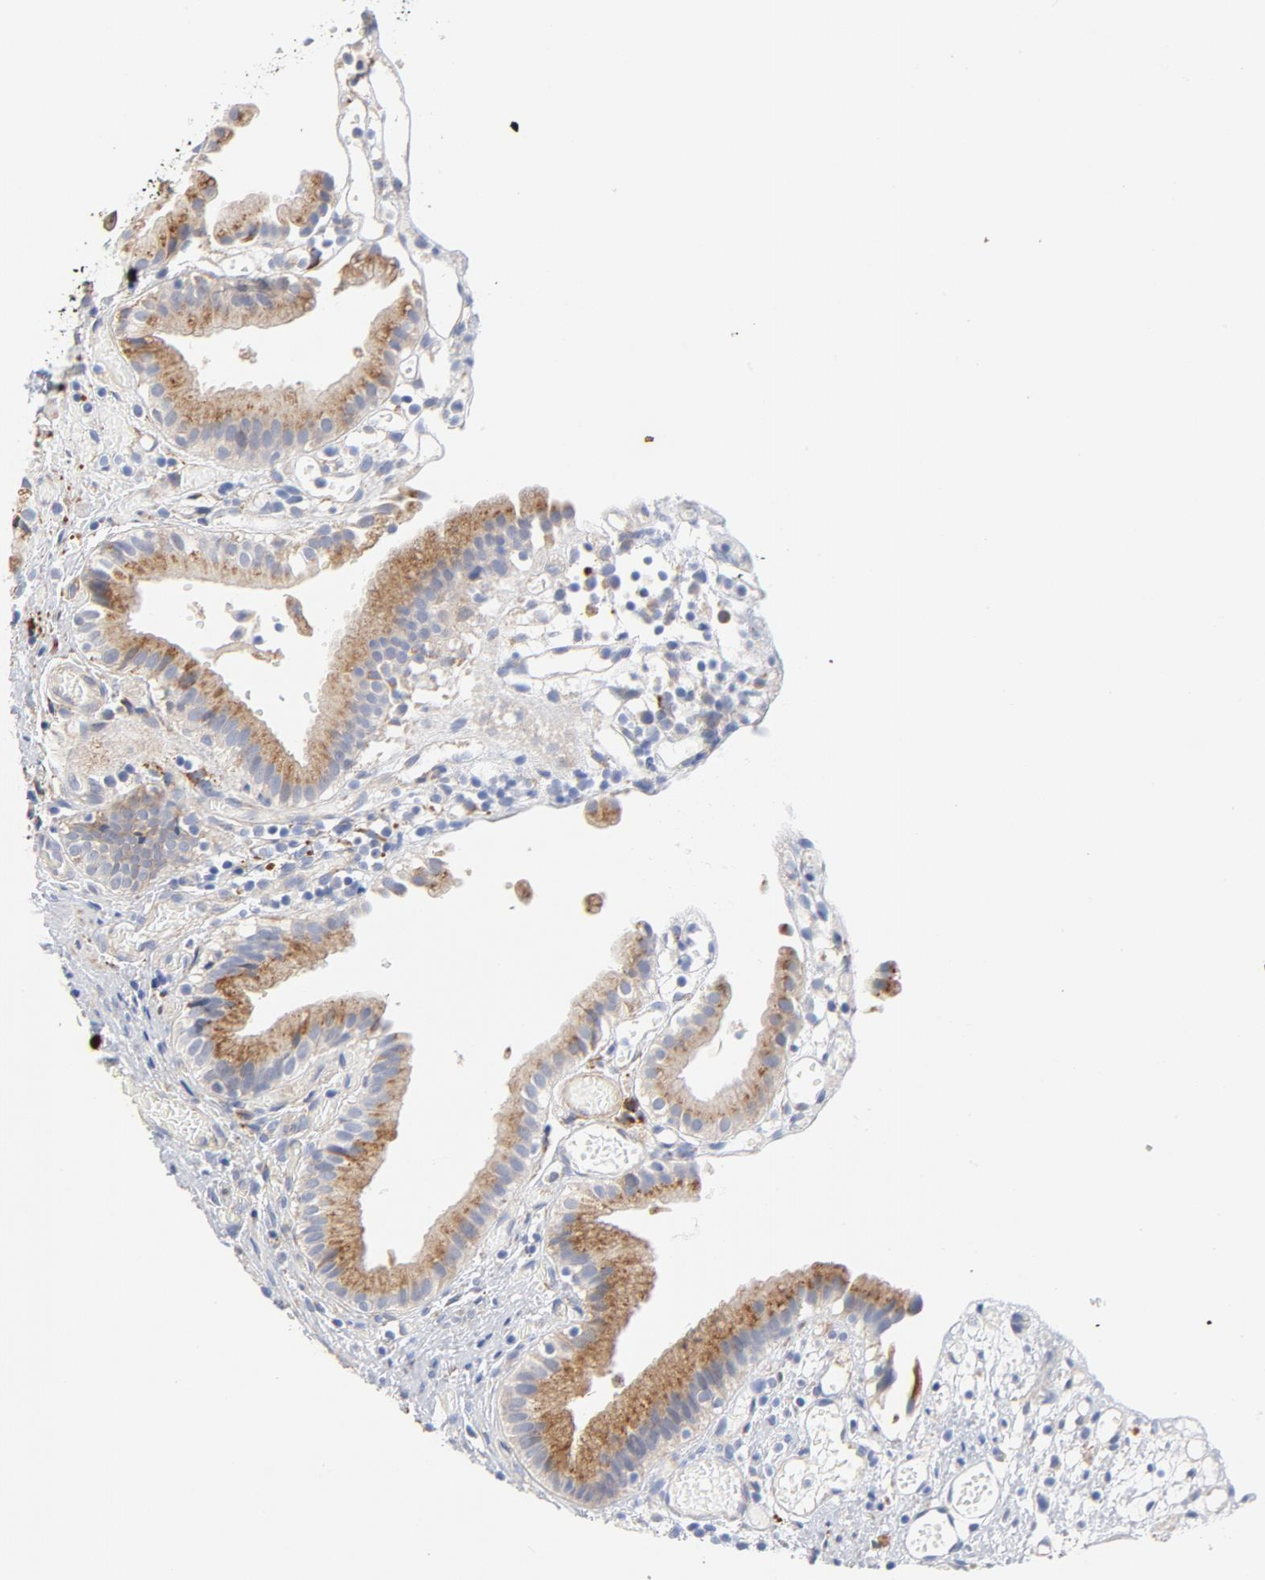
{"staining": {"intensity": "moderate", "quantity": ">75%", "location": "cytoplasmic/membranous"}, "tissue": "gallbladder", "cell_type": "Glandular cells", "image_type": "normal", "snomed": [{"axis": "morphology", "description": "Normal tissue, NOS"}, {"axis": "topography", "description": "Gallbladder"}], "caption": "Gallbladder stained for a protein (brown) shows moderate cytoplasmic/membranous positive expression in about >75% of glandular cells.", "gene": "RAPGEF3", "patient": {"sex": "male", "age": 65}}